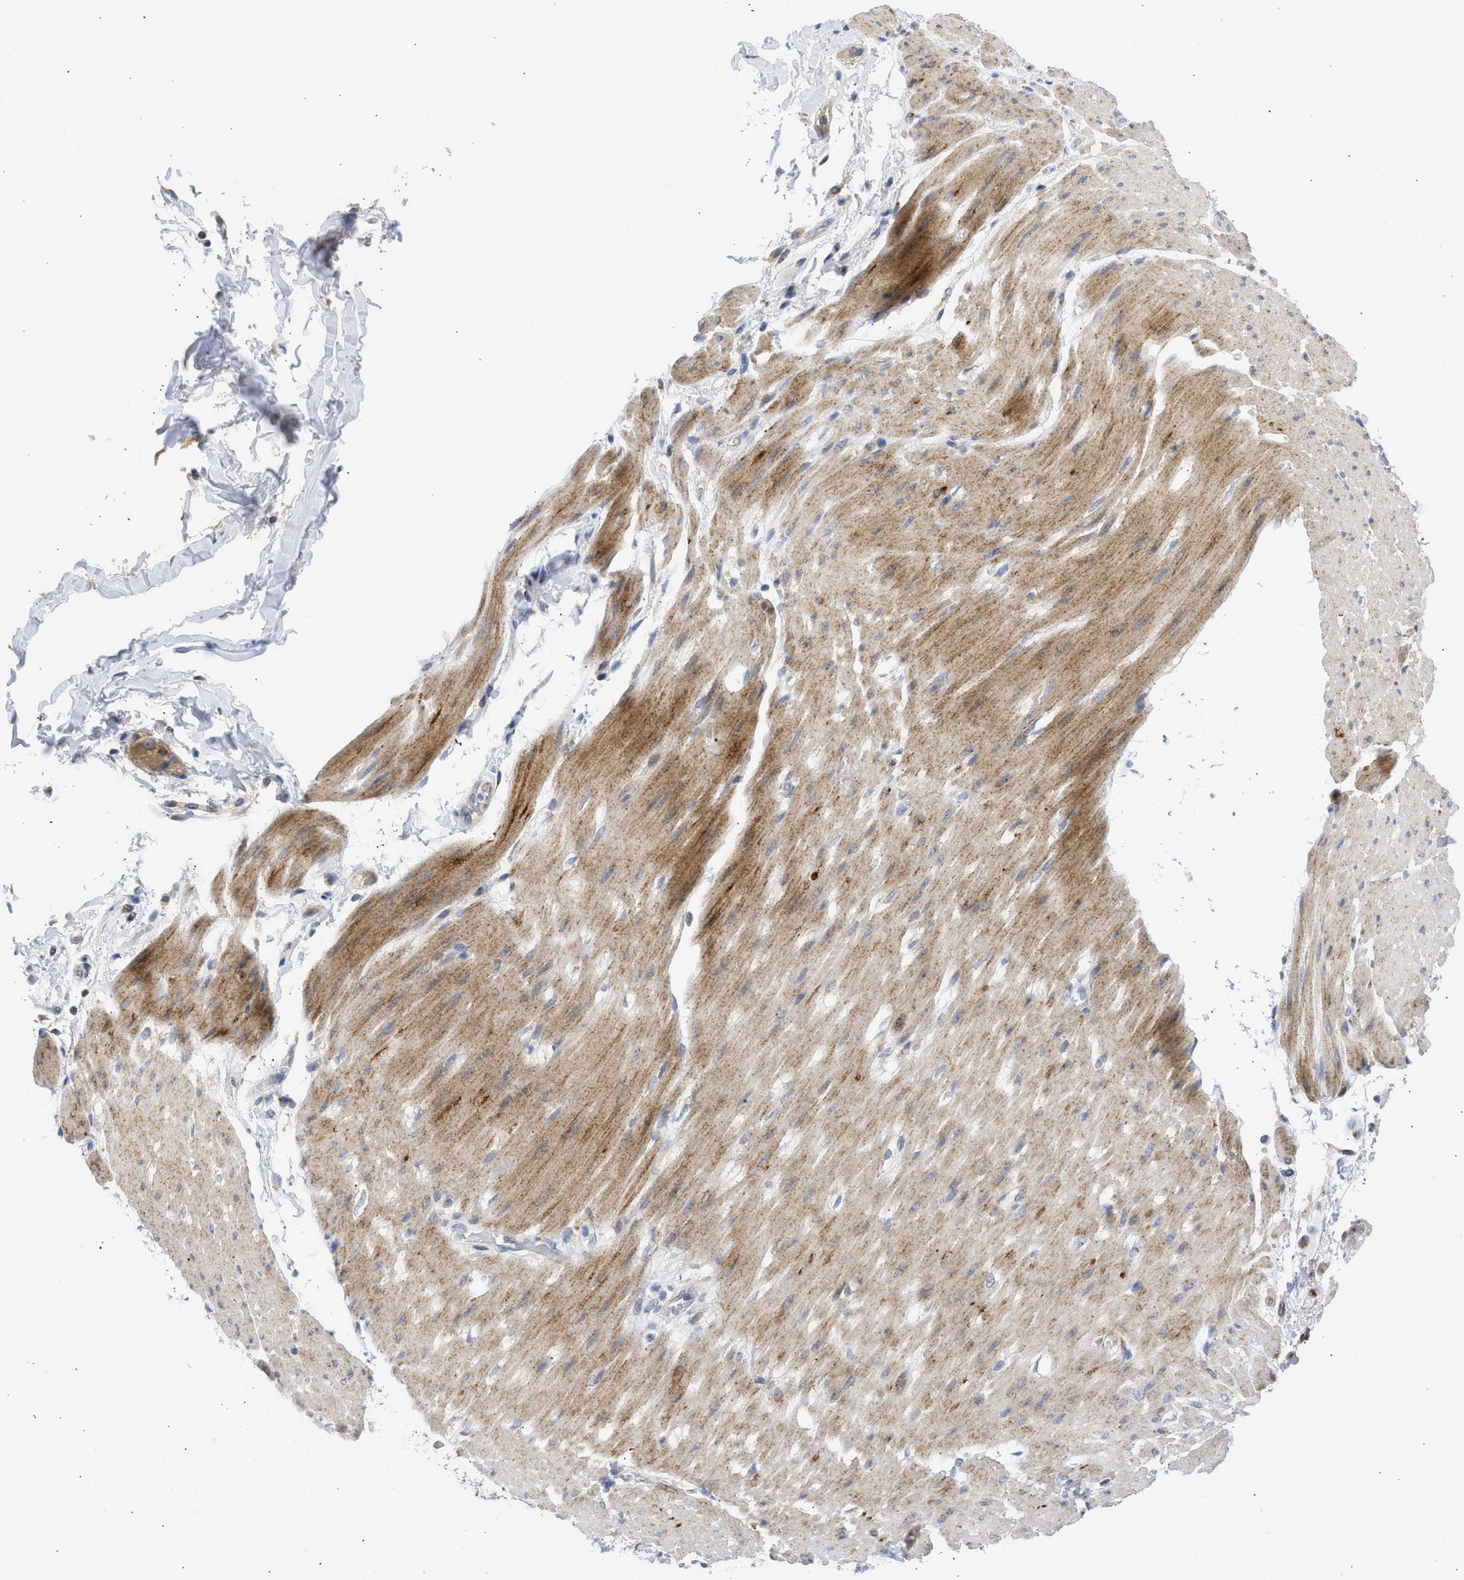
{"staining": {"intensity": "negative", "quantity": "none", "location": "none"}, "tissue": "adipose tissue", "cell_type": "Adipocytes", "image_type": "normal", "snomed": [{"axis": "morphology", "description": "Normal tissue, NOS"}, {"axis": "morphology", "description": "Adenocarcinoma, NOS"}, {"axis": "topography", "description": "Duodenum"}, {"axis": "topography", "description": "Peripheral nerve tissue"}], "caption": "Human adipose tissue stained for a protein using immunohistochemistry (IHC) shows no positivity in adipocytes.", "gene": "TMED1", "patient": {"sex": "female", "age": 60}}